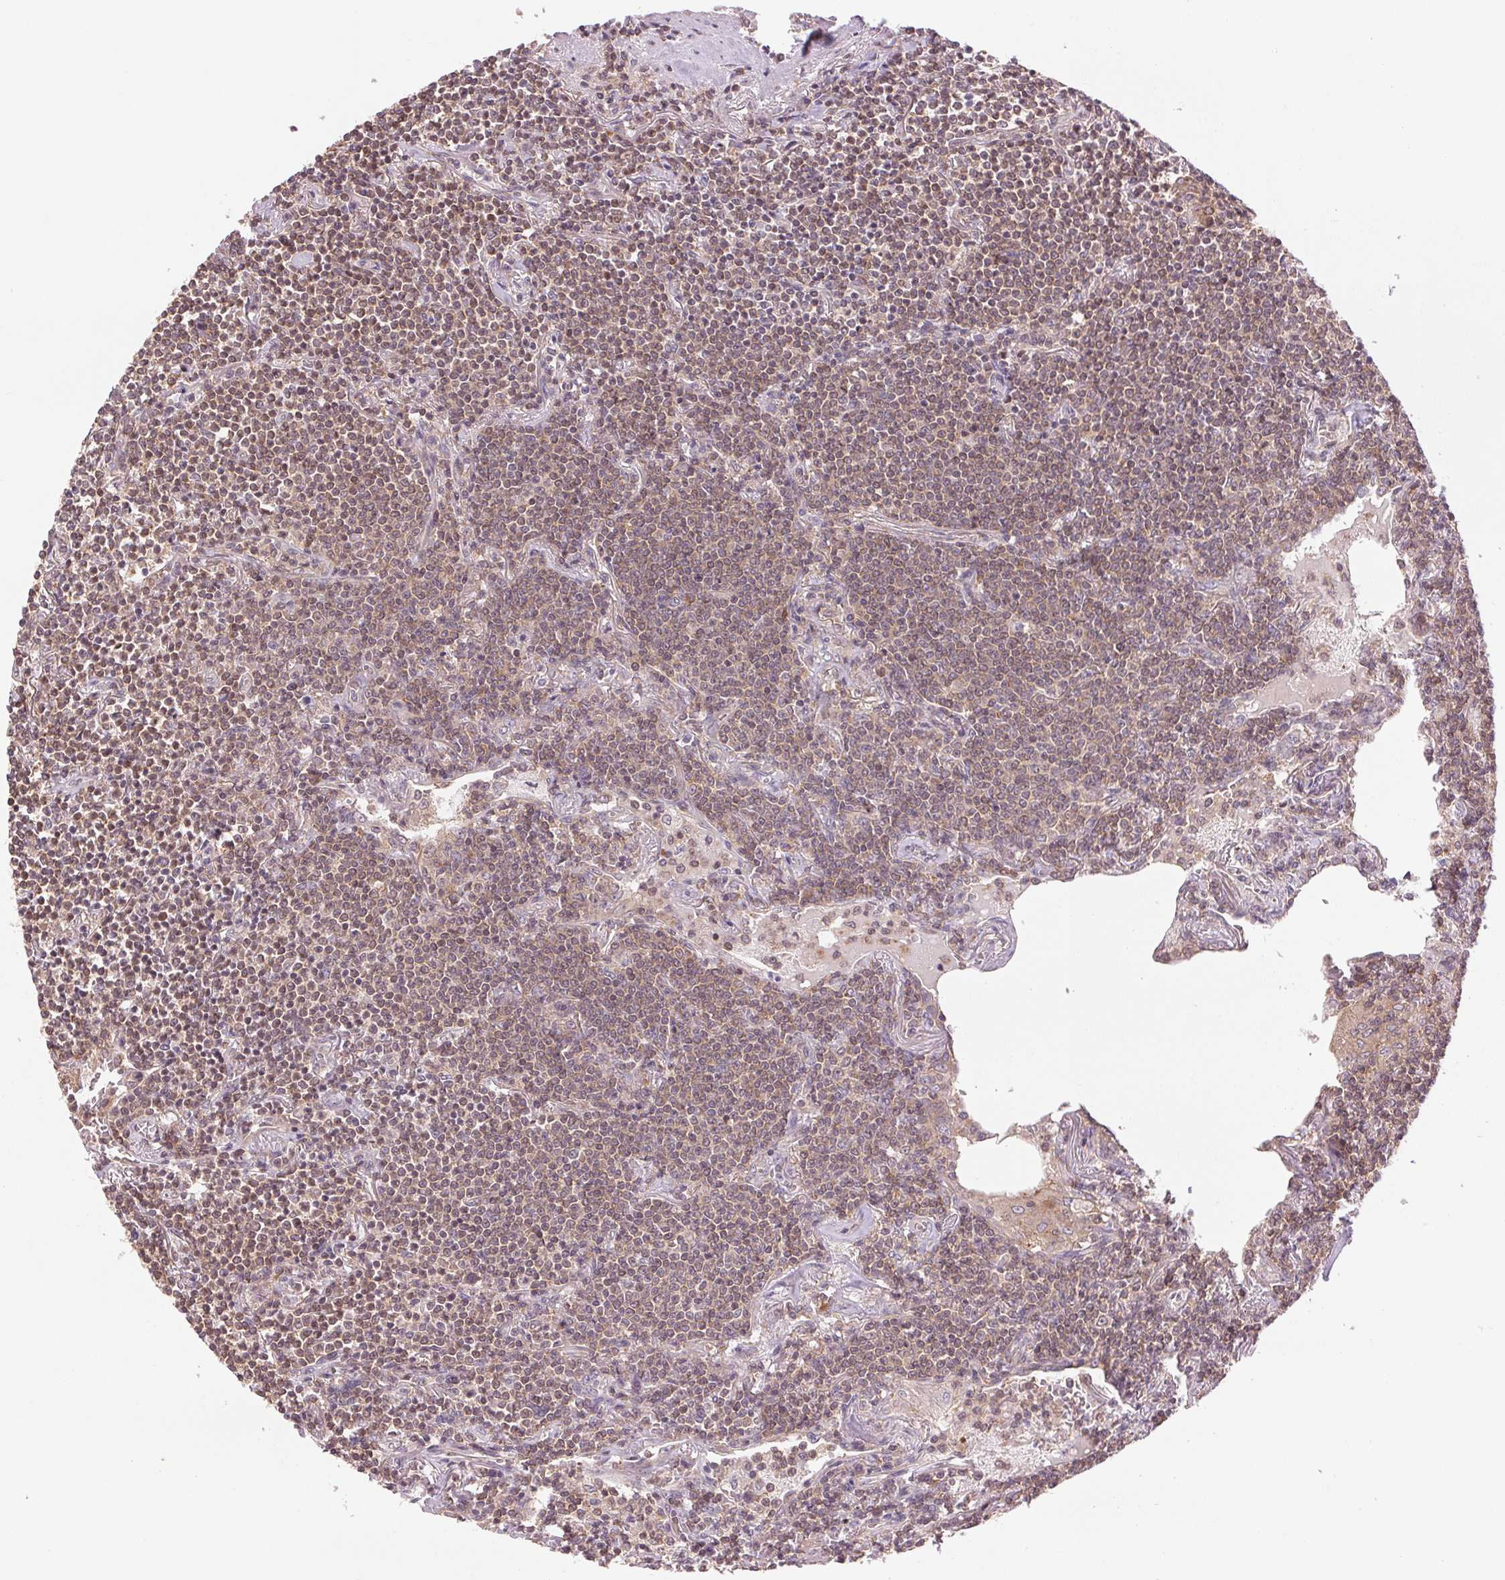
{"staining": {"intensity": "weak", "quantity": ">75%", "location": "cytoplasmic/membranous"}, "tissue": "lymphoma", "cell_type": "Tumor cells", "image_type": "cancer", "snomed": [{"axis": "morphology", "description": "Malignant lymphoma, non-Hodgkin's type, Low grade"}, {"axis": "topography", "description": "Lung"}], "caption": "Lymphoma was stained to show a protein in brown. There is low levels of weak cytoplasmic/membranous expression in approximately >75% of tumor cells. The staining was performed using DAB (3,3'-diaminobenzidine) to visualize the protein expression in brown, while the nuclei were stained in blue with hematoxylin (Magnification: 20x).", "gene": "BTF3L4", "patient": {"sex": "female", "age": 71}}